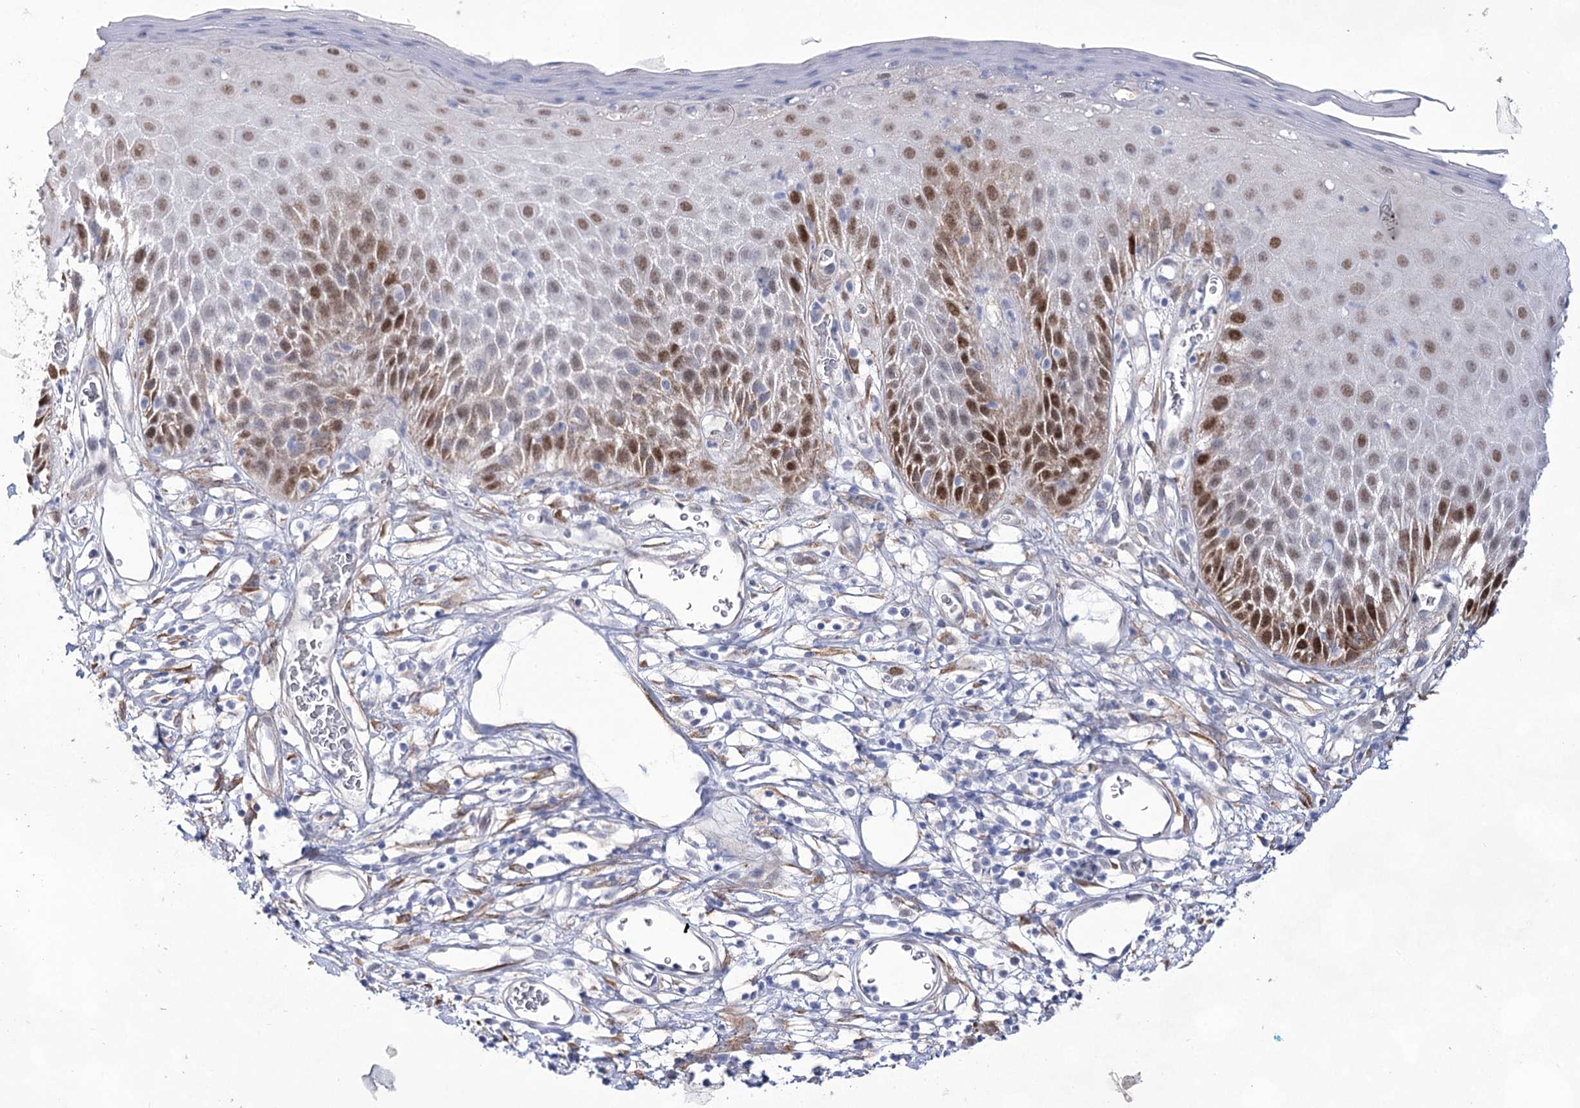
{"staining": {"intensity": "moderate", "quantity": "25%-75%", "location": "nuclear"}, "tissue": "skin", "cell_type": "Epidermal cells", "image_type": "normal", "snomed": [{"axis": "morphology", "description": "Normal tissue, NOS"}, {"axis": "topography", "description": "Vulva"}], "caption": "DAB (3,3'-diaminobenzidine) immunohistochemical staining of unremarkable human skin exhibits moderate nuclear protein staining in about 25%-75% of epidermal cells. The staining was performed using DAB to visualize the protein expression in brown, while the nuclei were stained in blue with hematoxylin (Magnification: 20x).", "gene": "UGDH", "patient": {"sex": "female", "age": 68}}